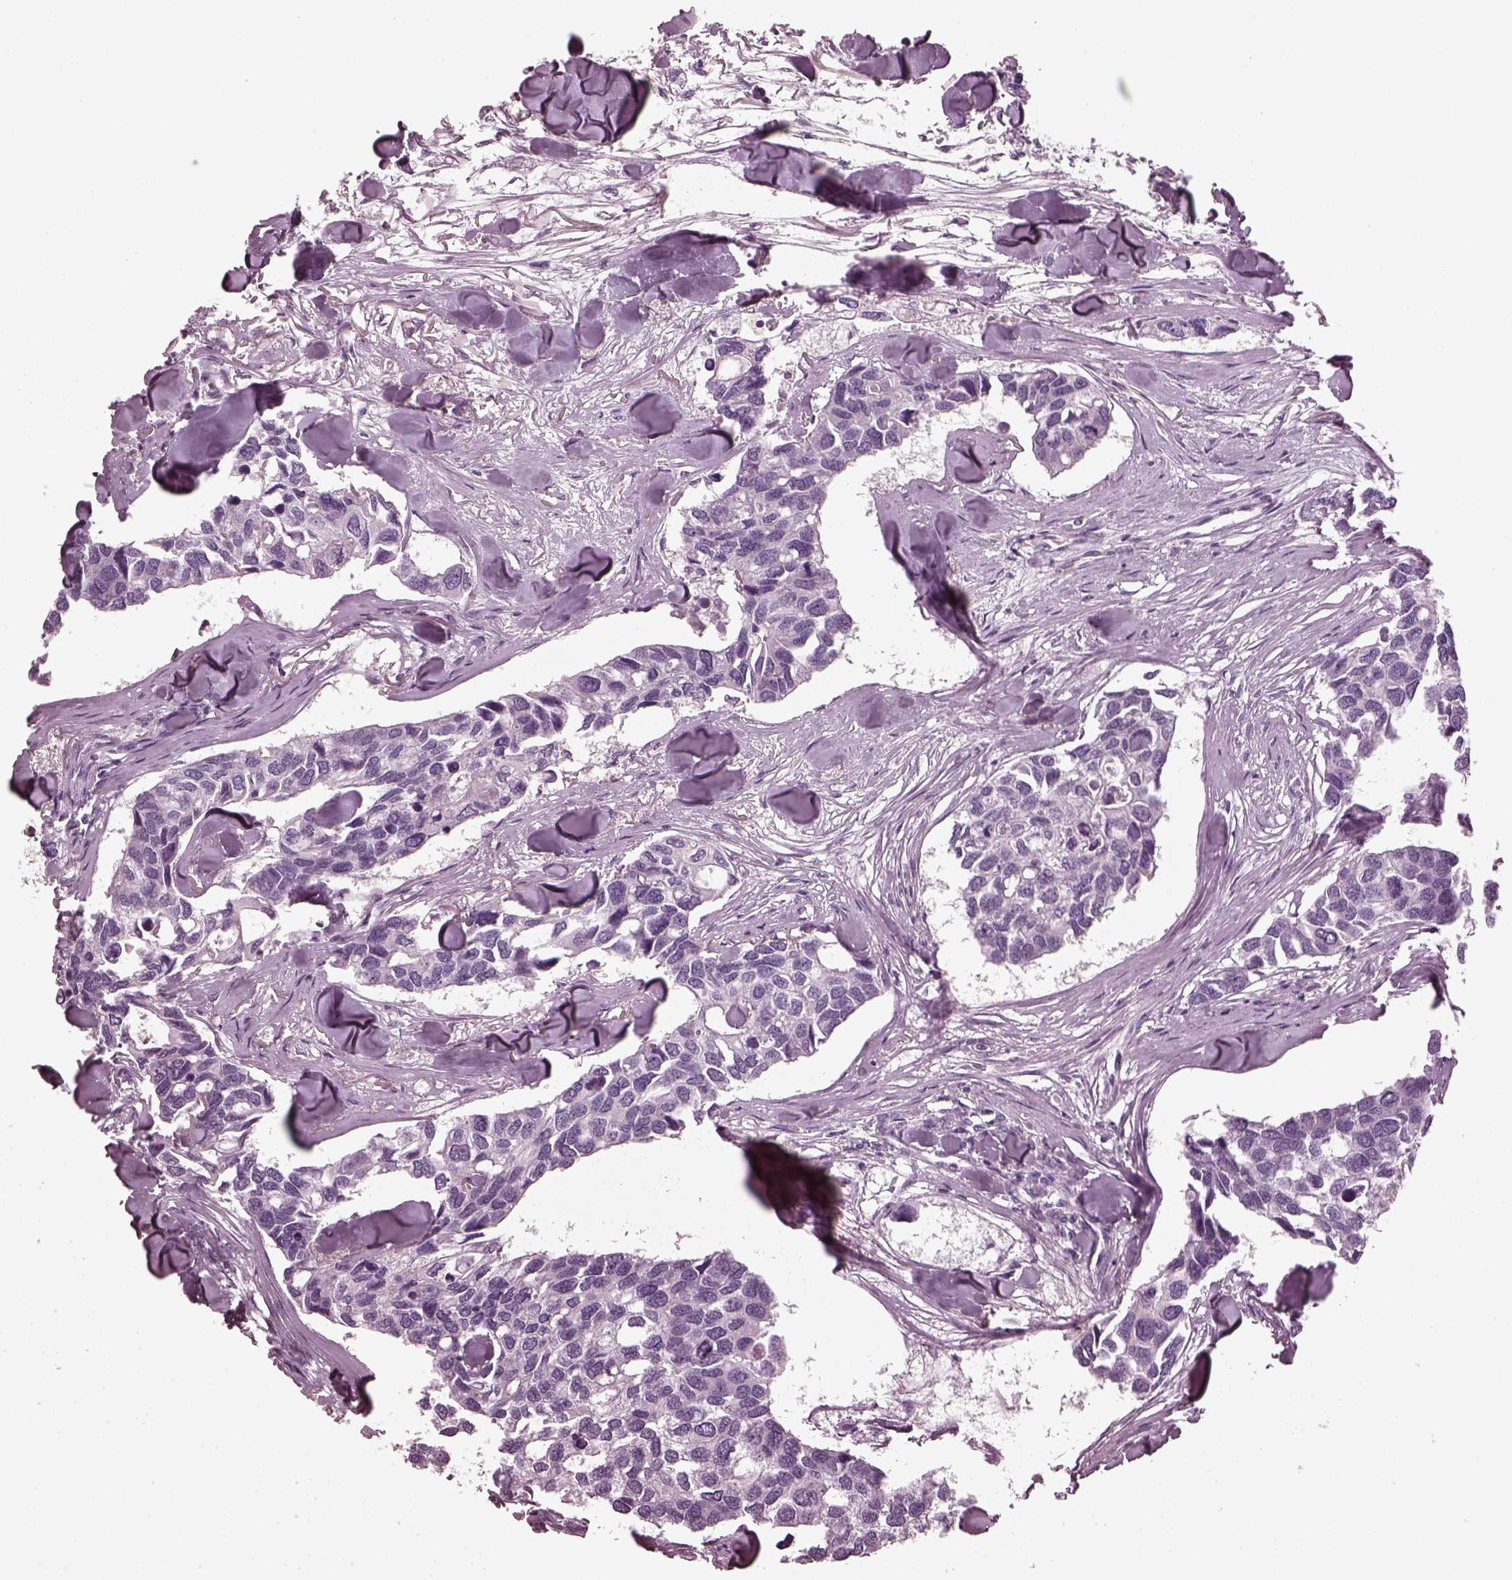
{"staining": {"intensity": "negative", "quantity": "none", "location": "none"}, "tissue": "breast cancer", "cell_type": "Tumor cells", "image_type": "cancer", "snomed": [{"axis": "morphology", "description": "Duct carcinoma"}, {"axis": "topography", "description": "Breast"}], "caption": "An image of human invasive ductal carcinoma (breast) is negative for staining in tumor cells.", "gene": "MIB2", "patient": {"sex": "female", "age": 83}}